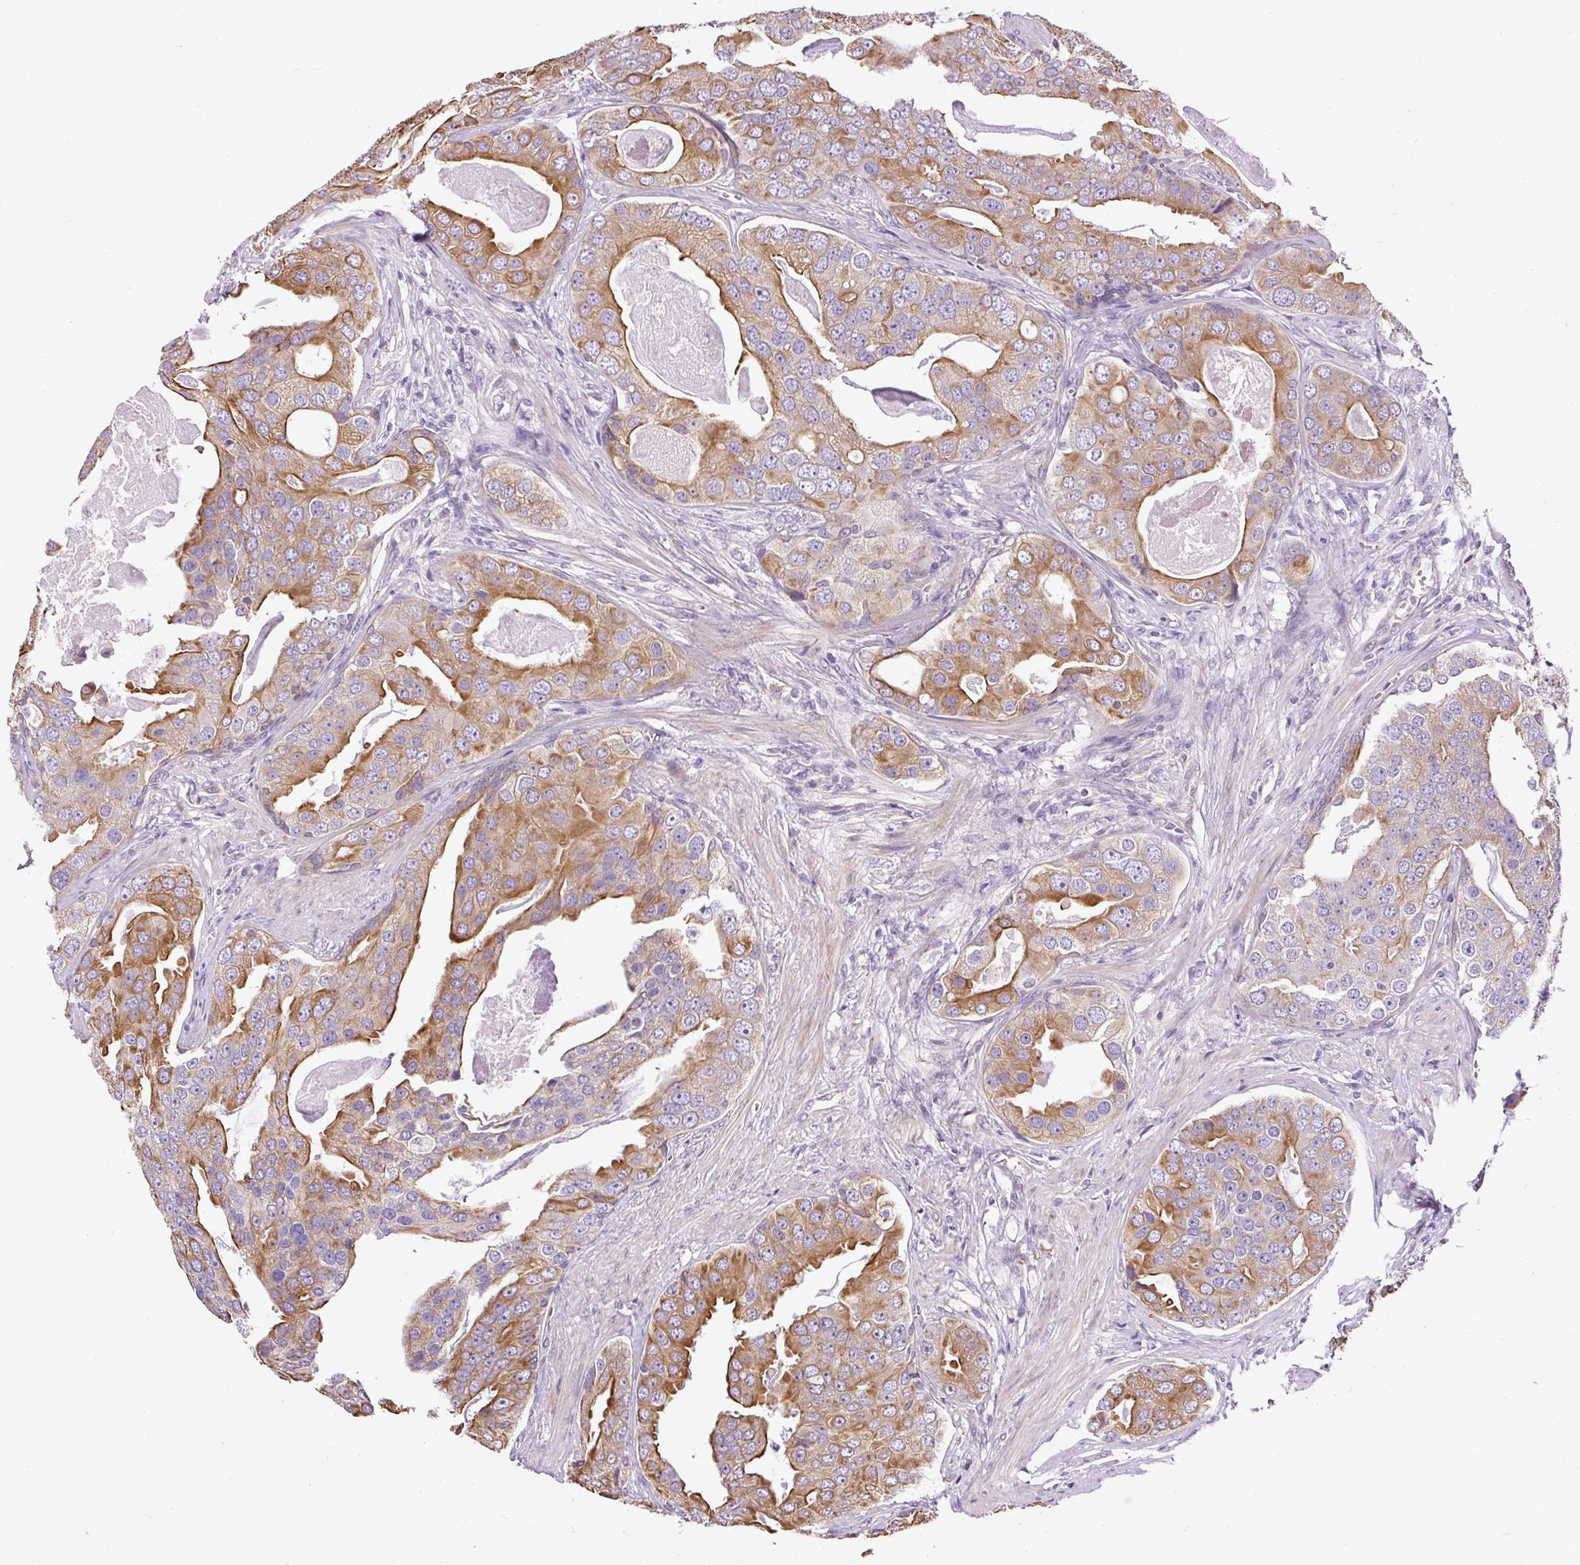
{"staining": {"intensity": "moderate", "quantity": "25%-75%", "location": "cytoplasmic/membranous"}, "tissue": "prostate cancer", "cell_type": "Tumor cells", "image_type": "cancer", "snomed": [{"axis": "morphology", "description": "Adenocarcinoma, High grade"}, {"axis": "topography", "description": "Prostate"}], "caption": "Immunohistochemical staining of high-grade adenocarcinoma (prostate) reveals medium levels of moderate cytoplasmic/membranous positivity in approximately 25%-75% of tumor cells. (IHC, brightfield microscopy, high magnification).", "gene": "FAM149A", "patient": {"sex": "male", "age": 71}}